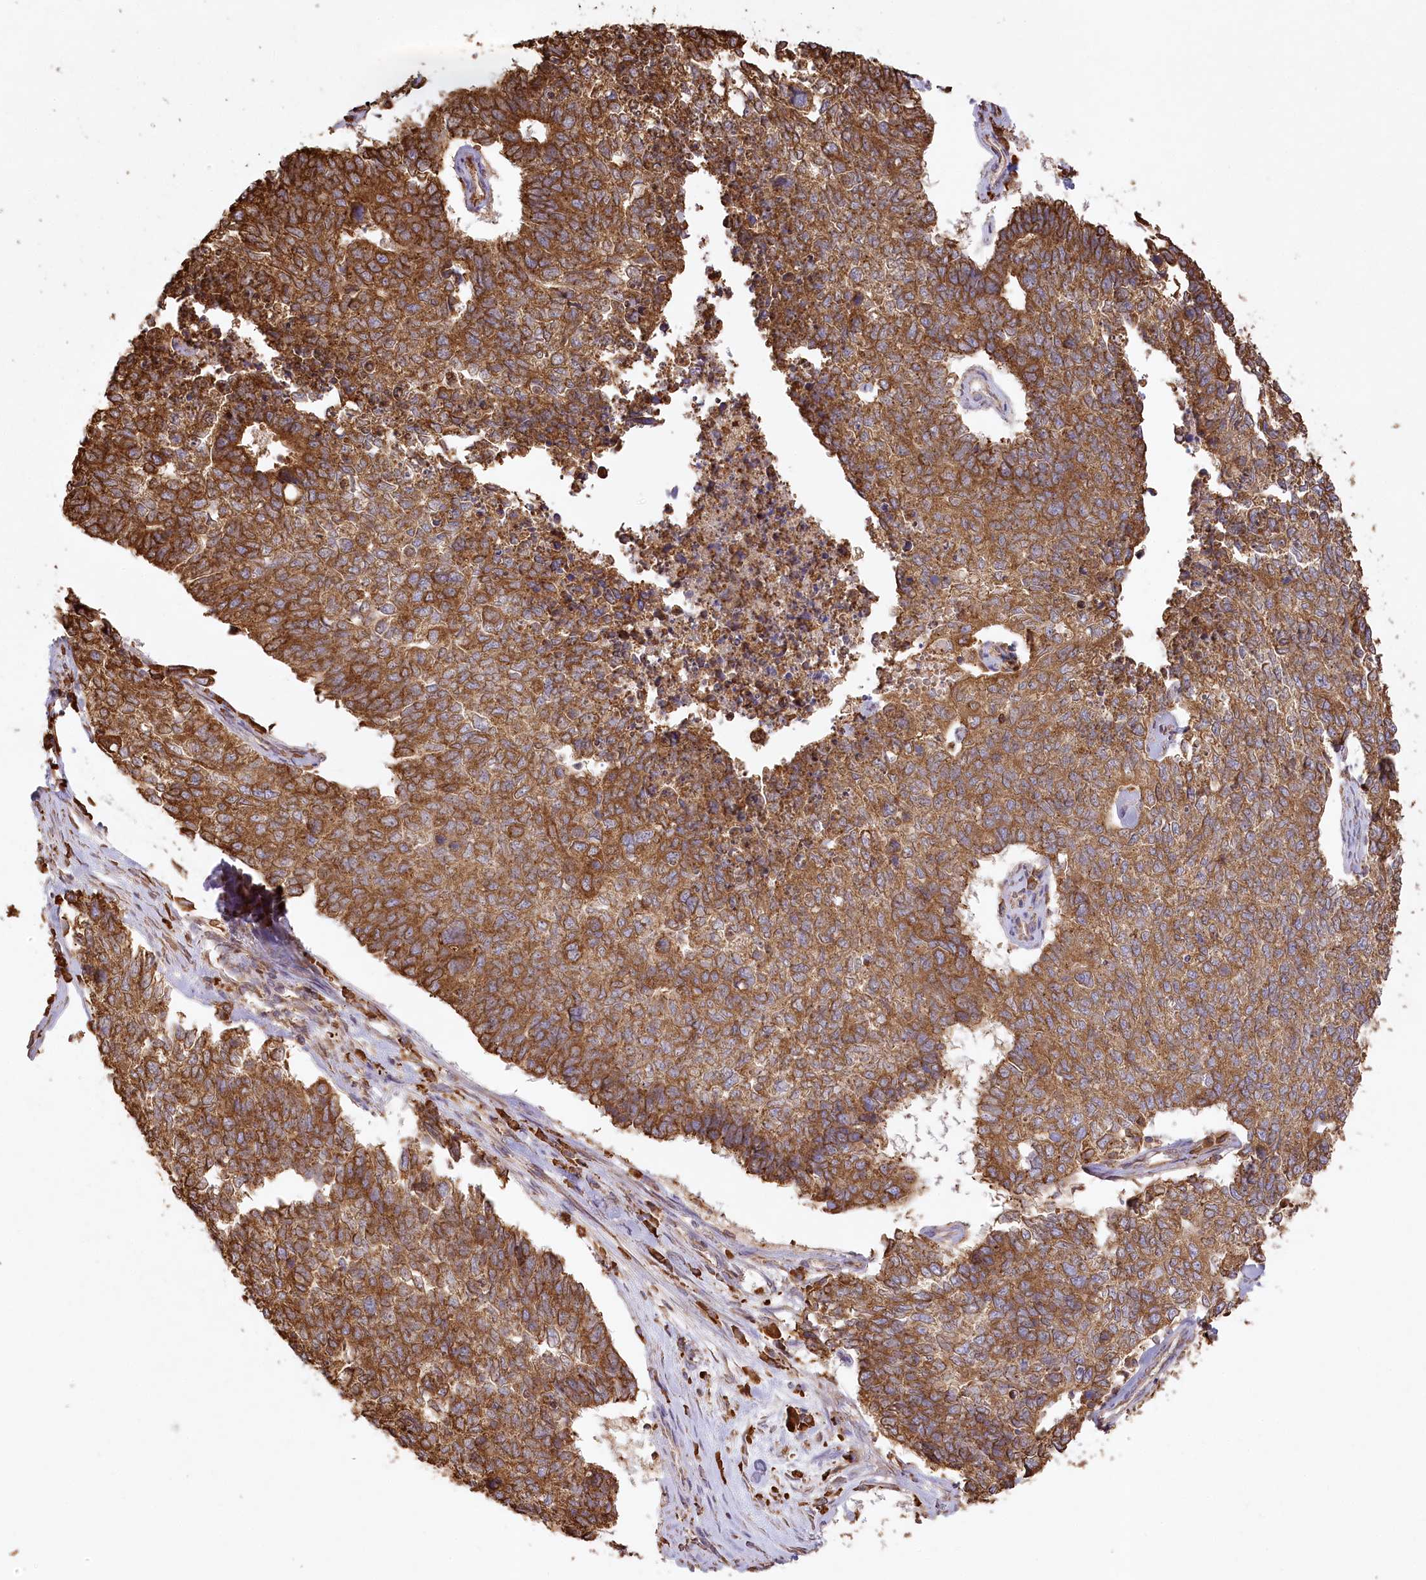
{"staining": {"intensity": "strong", "quantity": ">75%", "location": "cytoplasmic/membranous"}, "tissue": "cervical cancer", "cell_type": "Tumor cells", "image_type": "cancer", "snomed": [{"axis": "morphology", "description": "Squamous cell carcinoma, NOS"}, {"axis": "topography", "description": "Cervix"}], "caption": "Protein staining of cervical cancer (squamous cell carcinoma) tissue exhibits strong cytoplasmic/membranous expression in about >75% of tumor cells.", "gene": "ACAP2", "patient": {"sex": "female", "age": 63}}